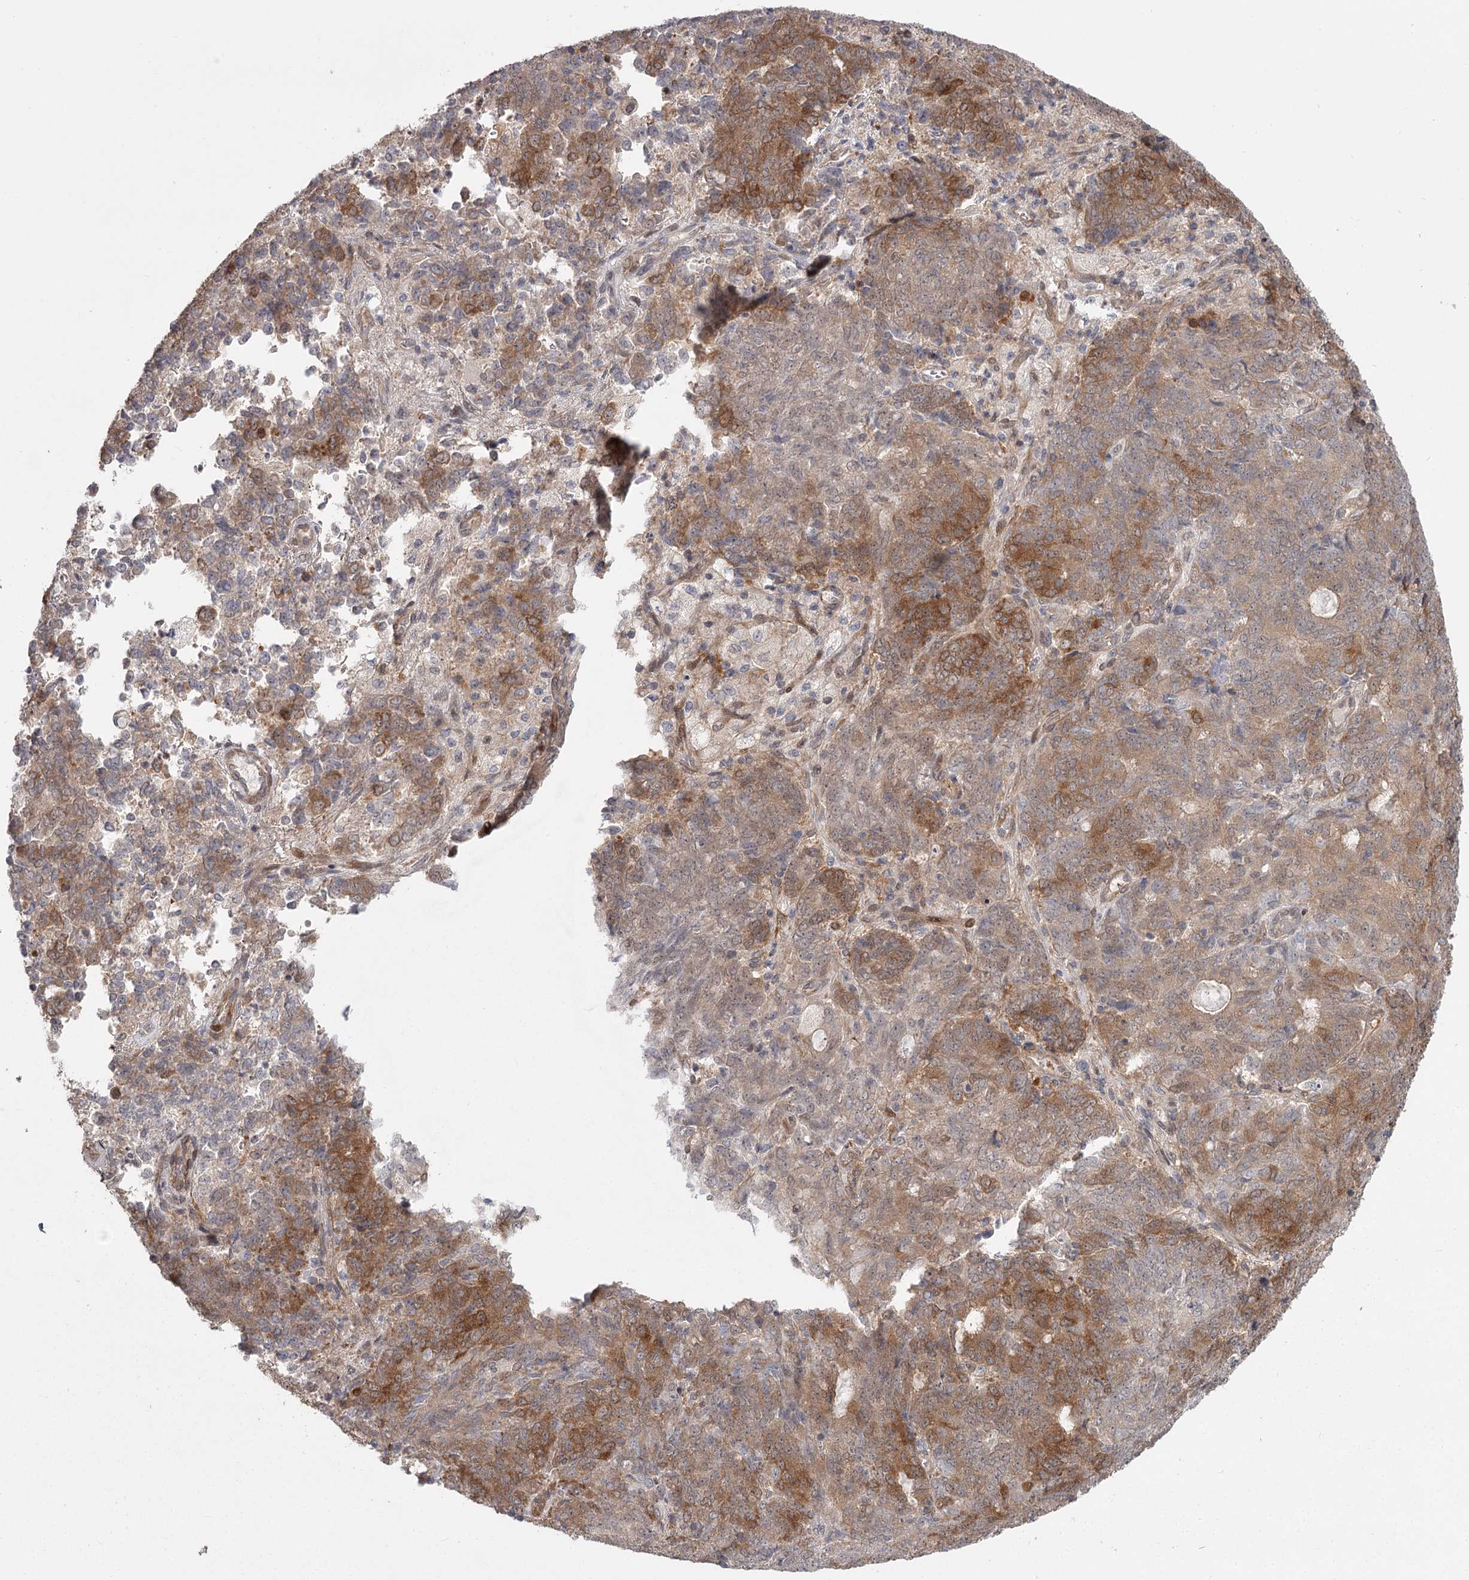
{"staining": {"intensity": "moderate", "quantity": "25%-75%", "location": "cytoplasmic/membranous"}, "tissue": "endometrial cancer", "cell_type": "Tumor cells", "image_type": "cancer", "snomed": [{"axis": "morphology", "description": "Adenocarcinoma, NOS"}, {"axis": "topography", "description": "Endometrium"}], "caption": "Protein staining by immunohistochemistry displays moderate cytoplasmic/membranous expression in about 25%-75% of tumor cells in endometrial cancer. (brown staining indicates protein expression, while blue staining denotes nuclei).", "gene": "CCNG2", "patient": {"sex": "female", "age": 80}}